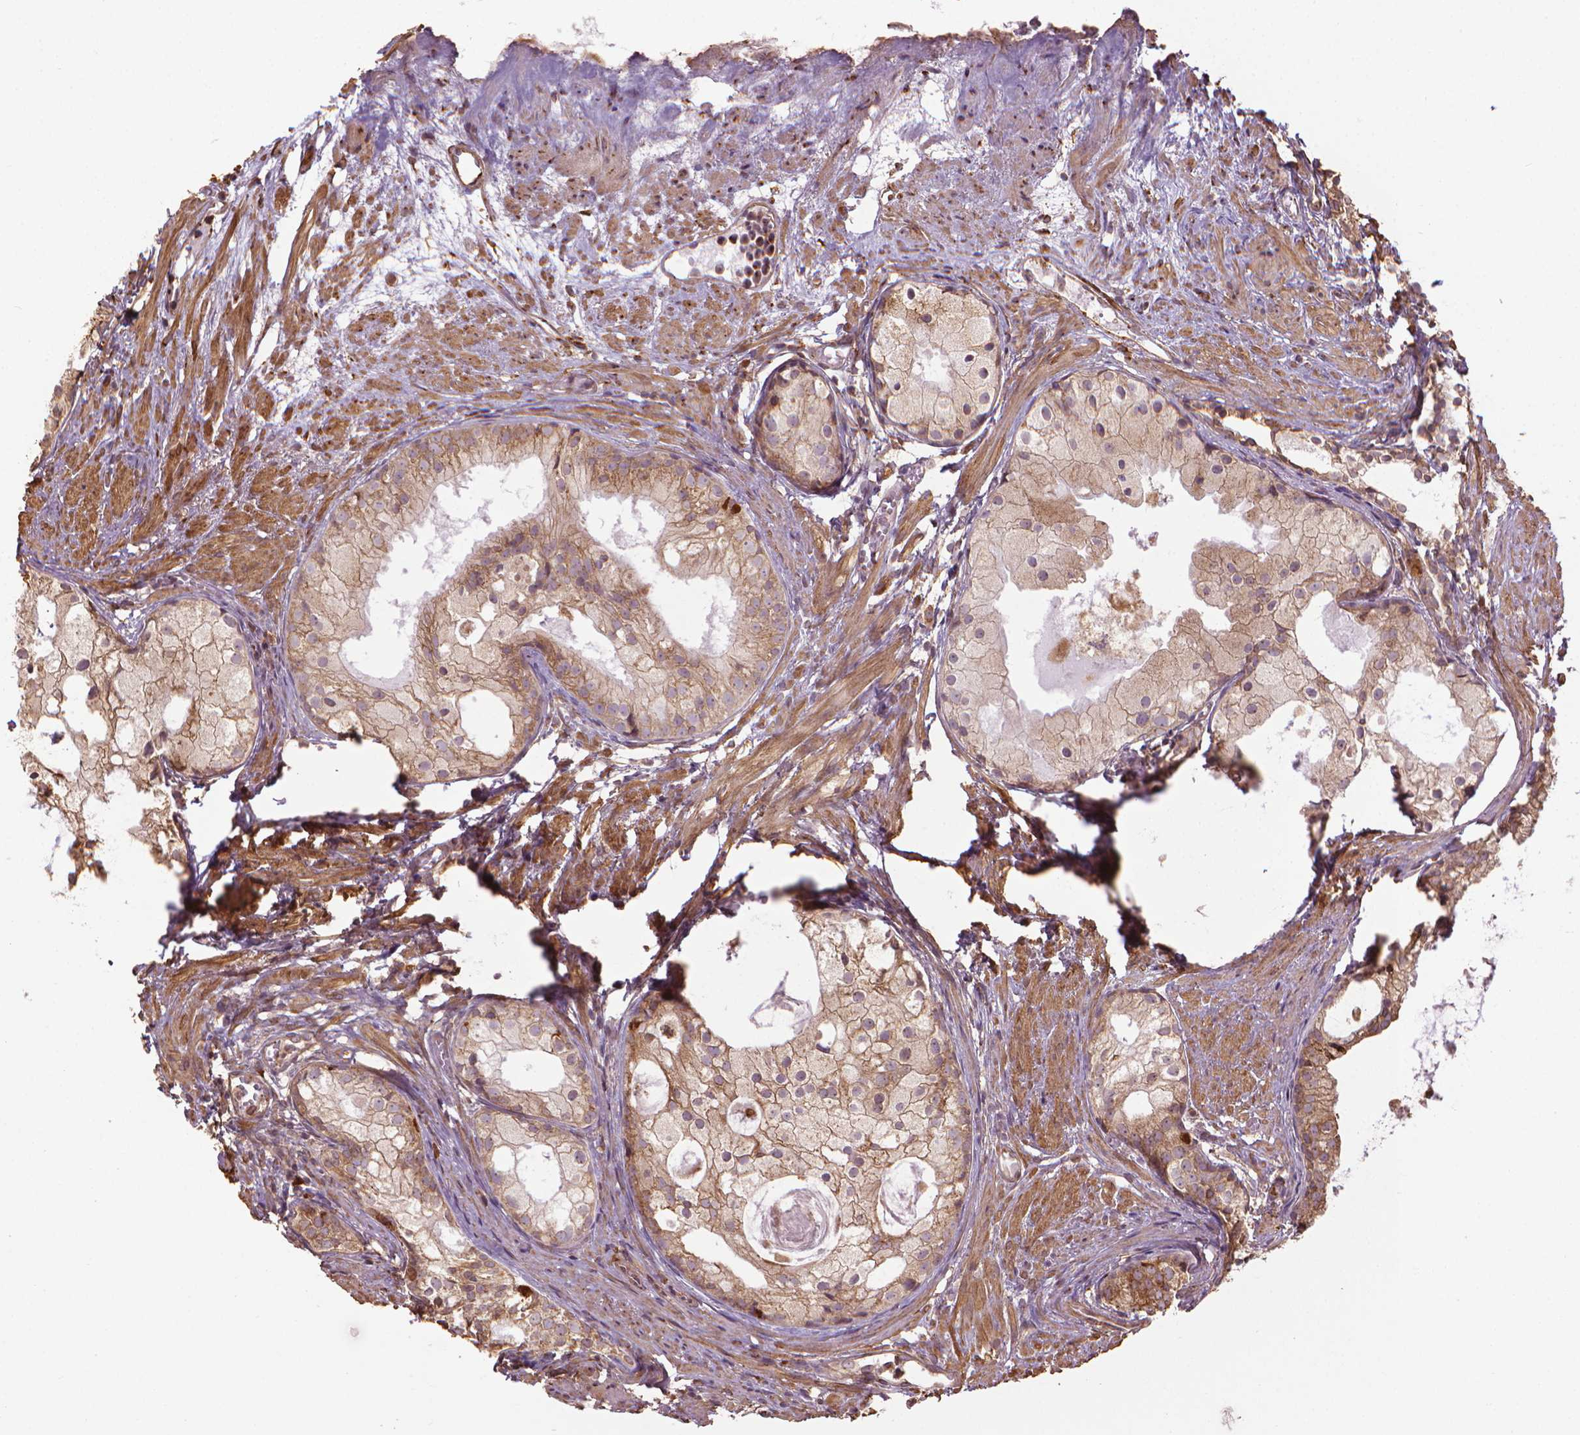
{"staining": {"intensity": "moderate", "quantity": ">75%", "location": "cytoplasmic/membranous"}, "tissue": "prostate cancer", "cell_type": "Tumor cells", "image_type": "cancer", "snomed": [{"axis": "morphology", "description": "Adenocarcinoma, High grade"}, {"axis": "topography", "description": "Prostate"}], "caption": "Adenocarcinoma (high-grade) (prostate) stained for a protein (brown) reveals moderate cytoplasmic/membranous positive expression in approximately >75% of tumor cells.", "gene": "GAS1", "patient": {"sex": "male", "age": 85}}